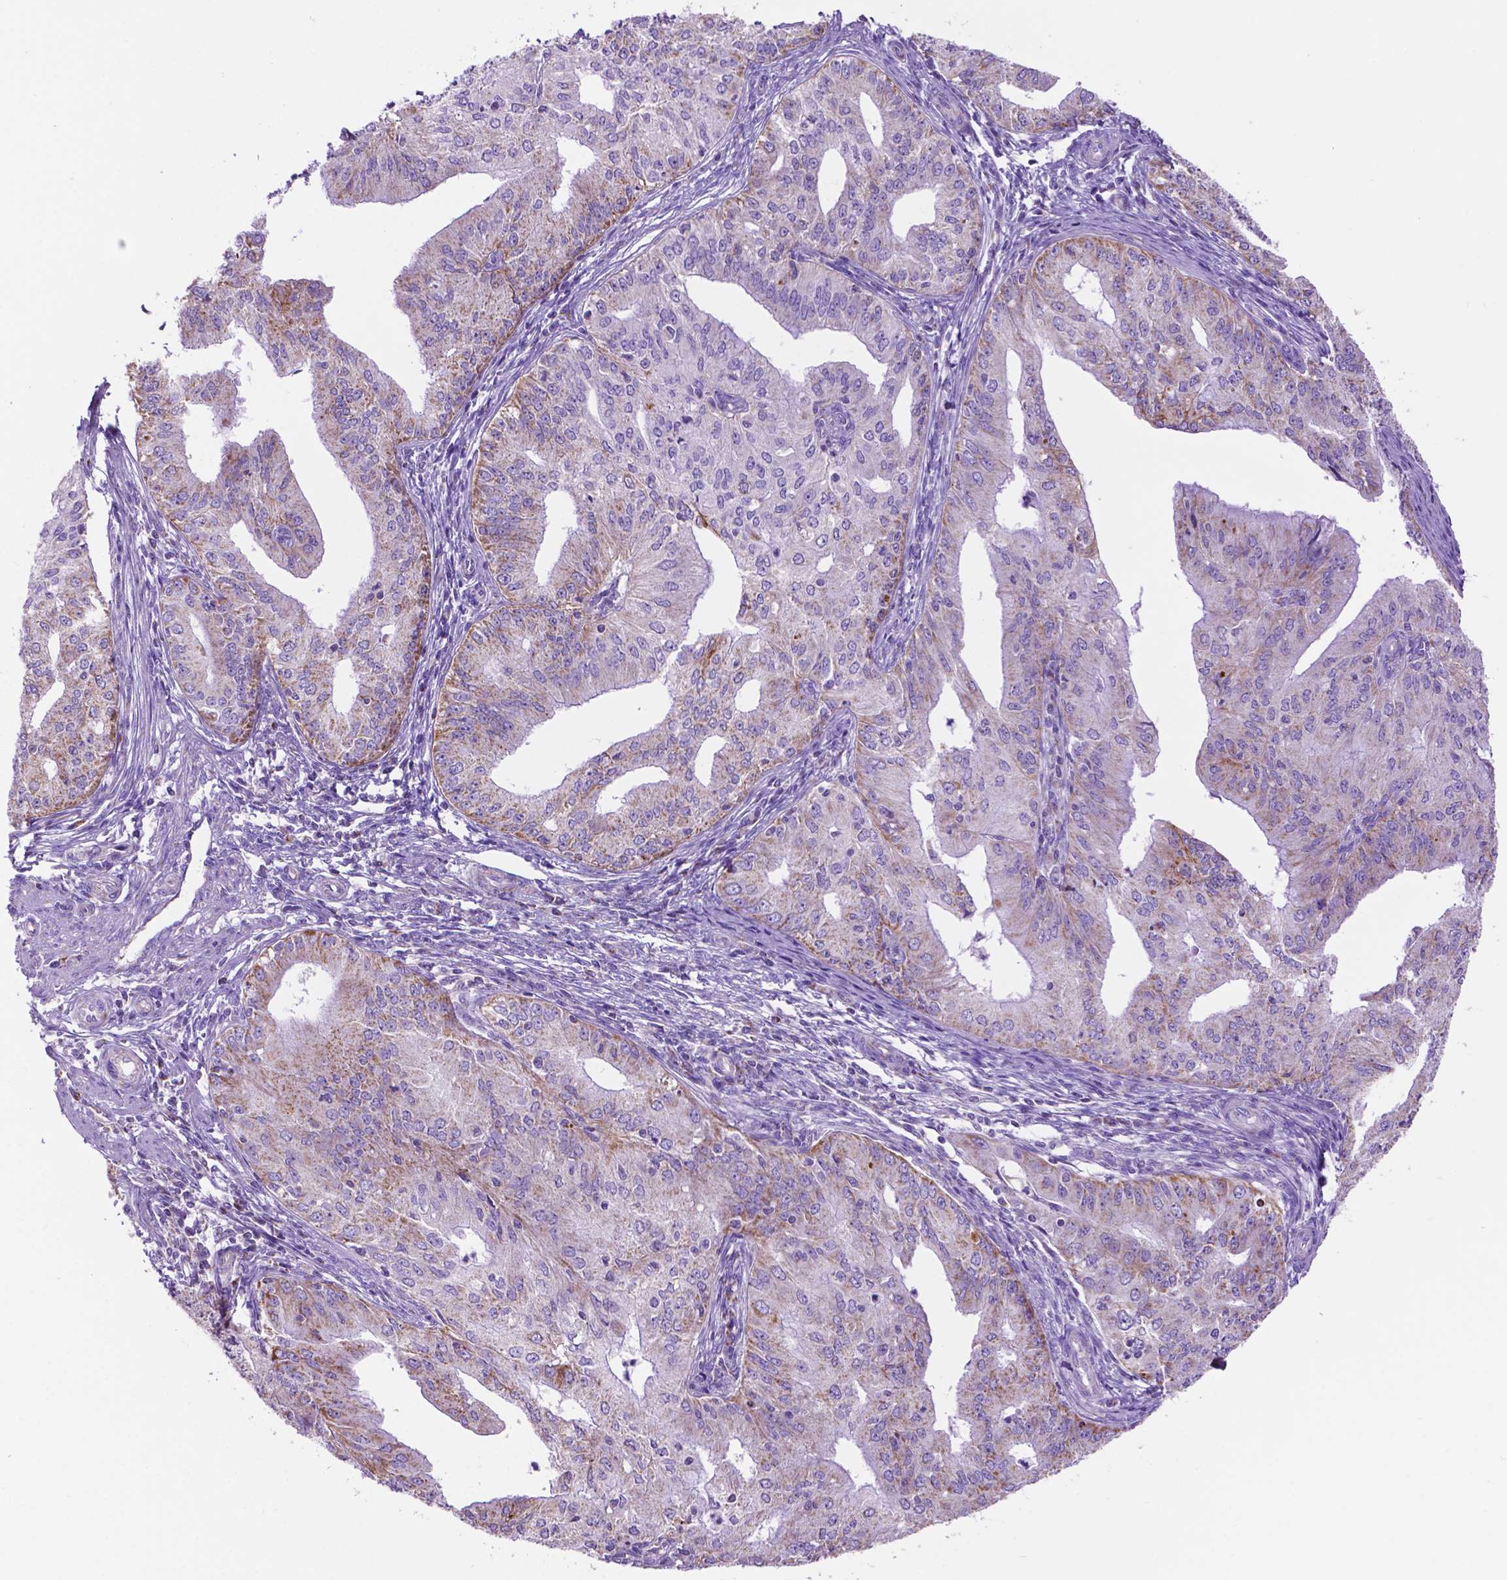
{"staining": {"intensity": "moderate", "quantity": "25%-75%", "location": "cytoplasmic/membranous"}, "tissue": "endometrial cancer", "cell_type": "Tumor cells", "image_type": "cancer", "snomed": [{"axis": "morphology", "description": "Adenocarcinoma, NOS"}, {"axis": "topography", "description": "Endometrium"}], "caption": "Tumor cells display moderate cytoplasmic/membranous positivity in approximately 25%-75% of cells in adenocarcinoma (endometrial). (brown staining indicates protein expression, while blue staining denotes nuclei).", "gene": "GDPD5", "patient": {"sex": "female", "age": 50}}